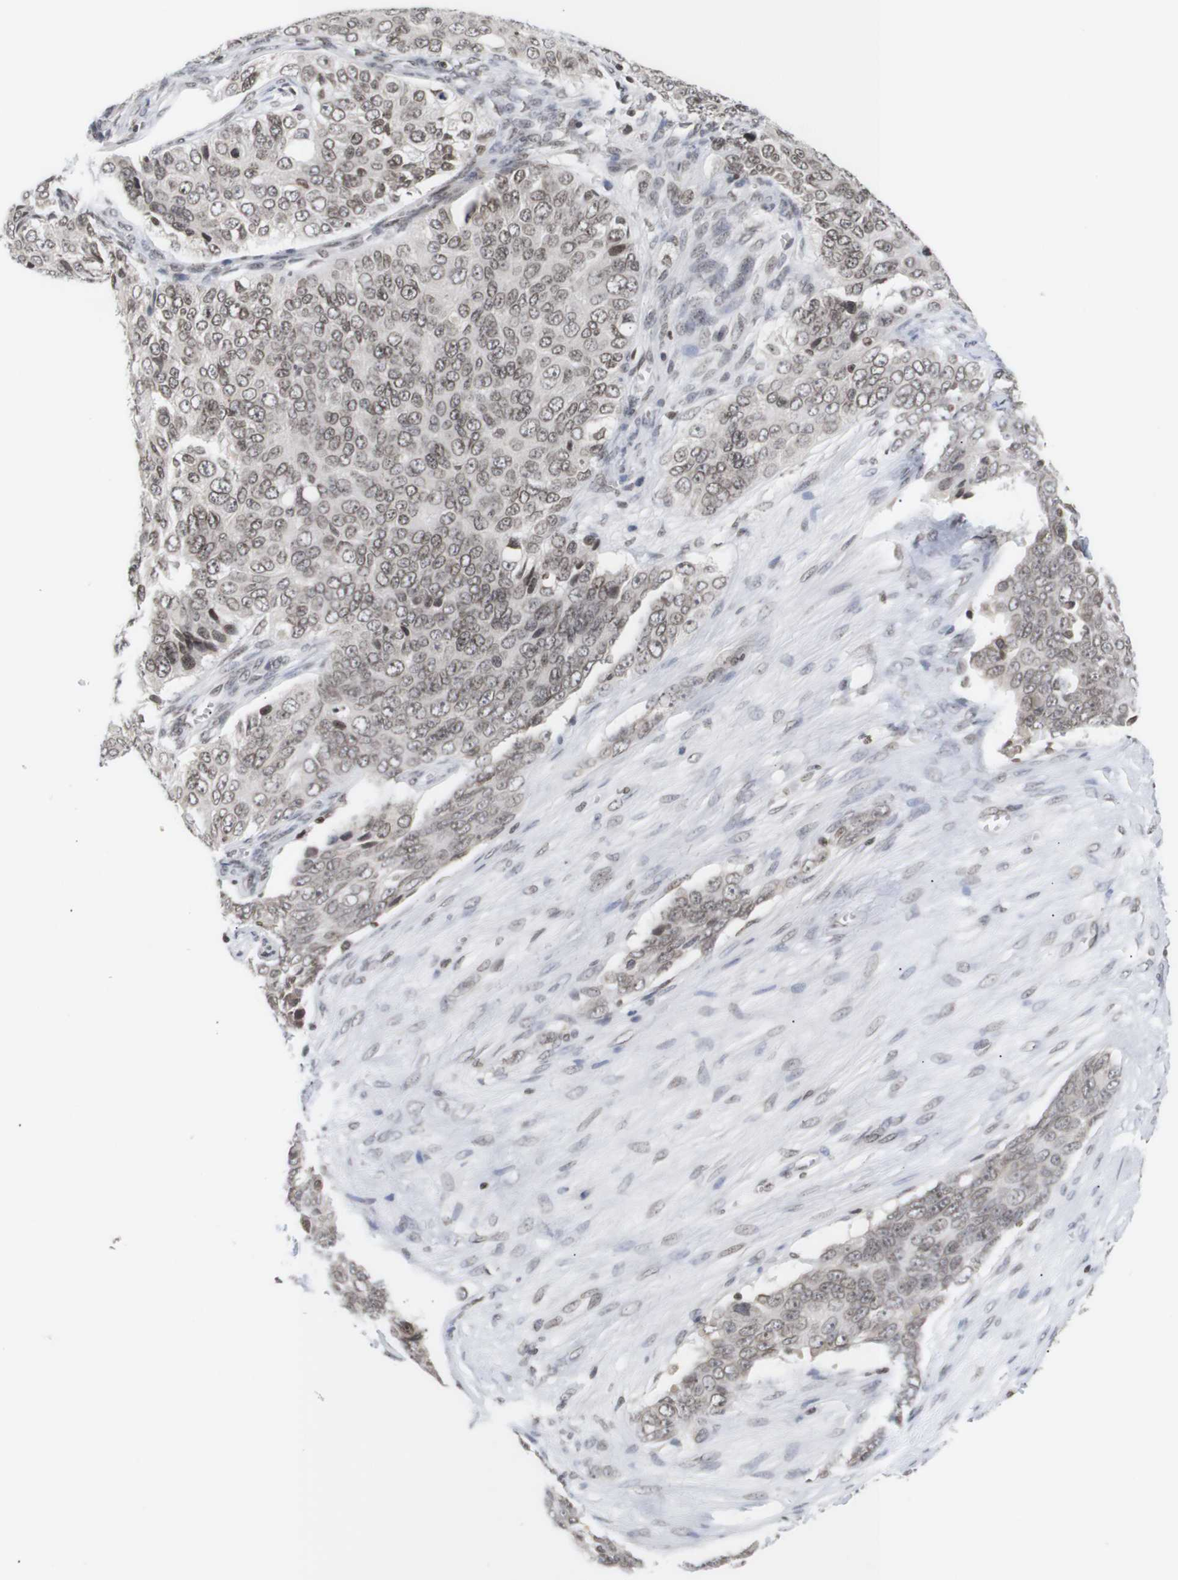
{"staining": {"intensity": "moderate", "quantity": ">75%", "location": "nuclear"}, "tissue": "ovarian cancer", "cell_type": "Tumor cells", "image_type": "cancer", "snomed": [{"axis": "morphology", "description": "Carcinoma, endometroid"}, {"axis": "topography", "description": "Ovary"}], "caption": "There is medium levels of moderate nuclear staining in tumor cells of ovarian cancer, as demonstrated by immunohistochemical staining (brown color).", "gene": "ETV5", "patient": {"sex": "female", "age": 51}}